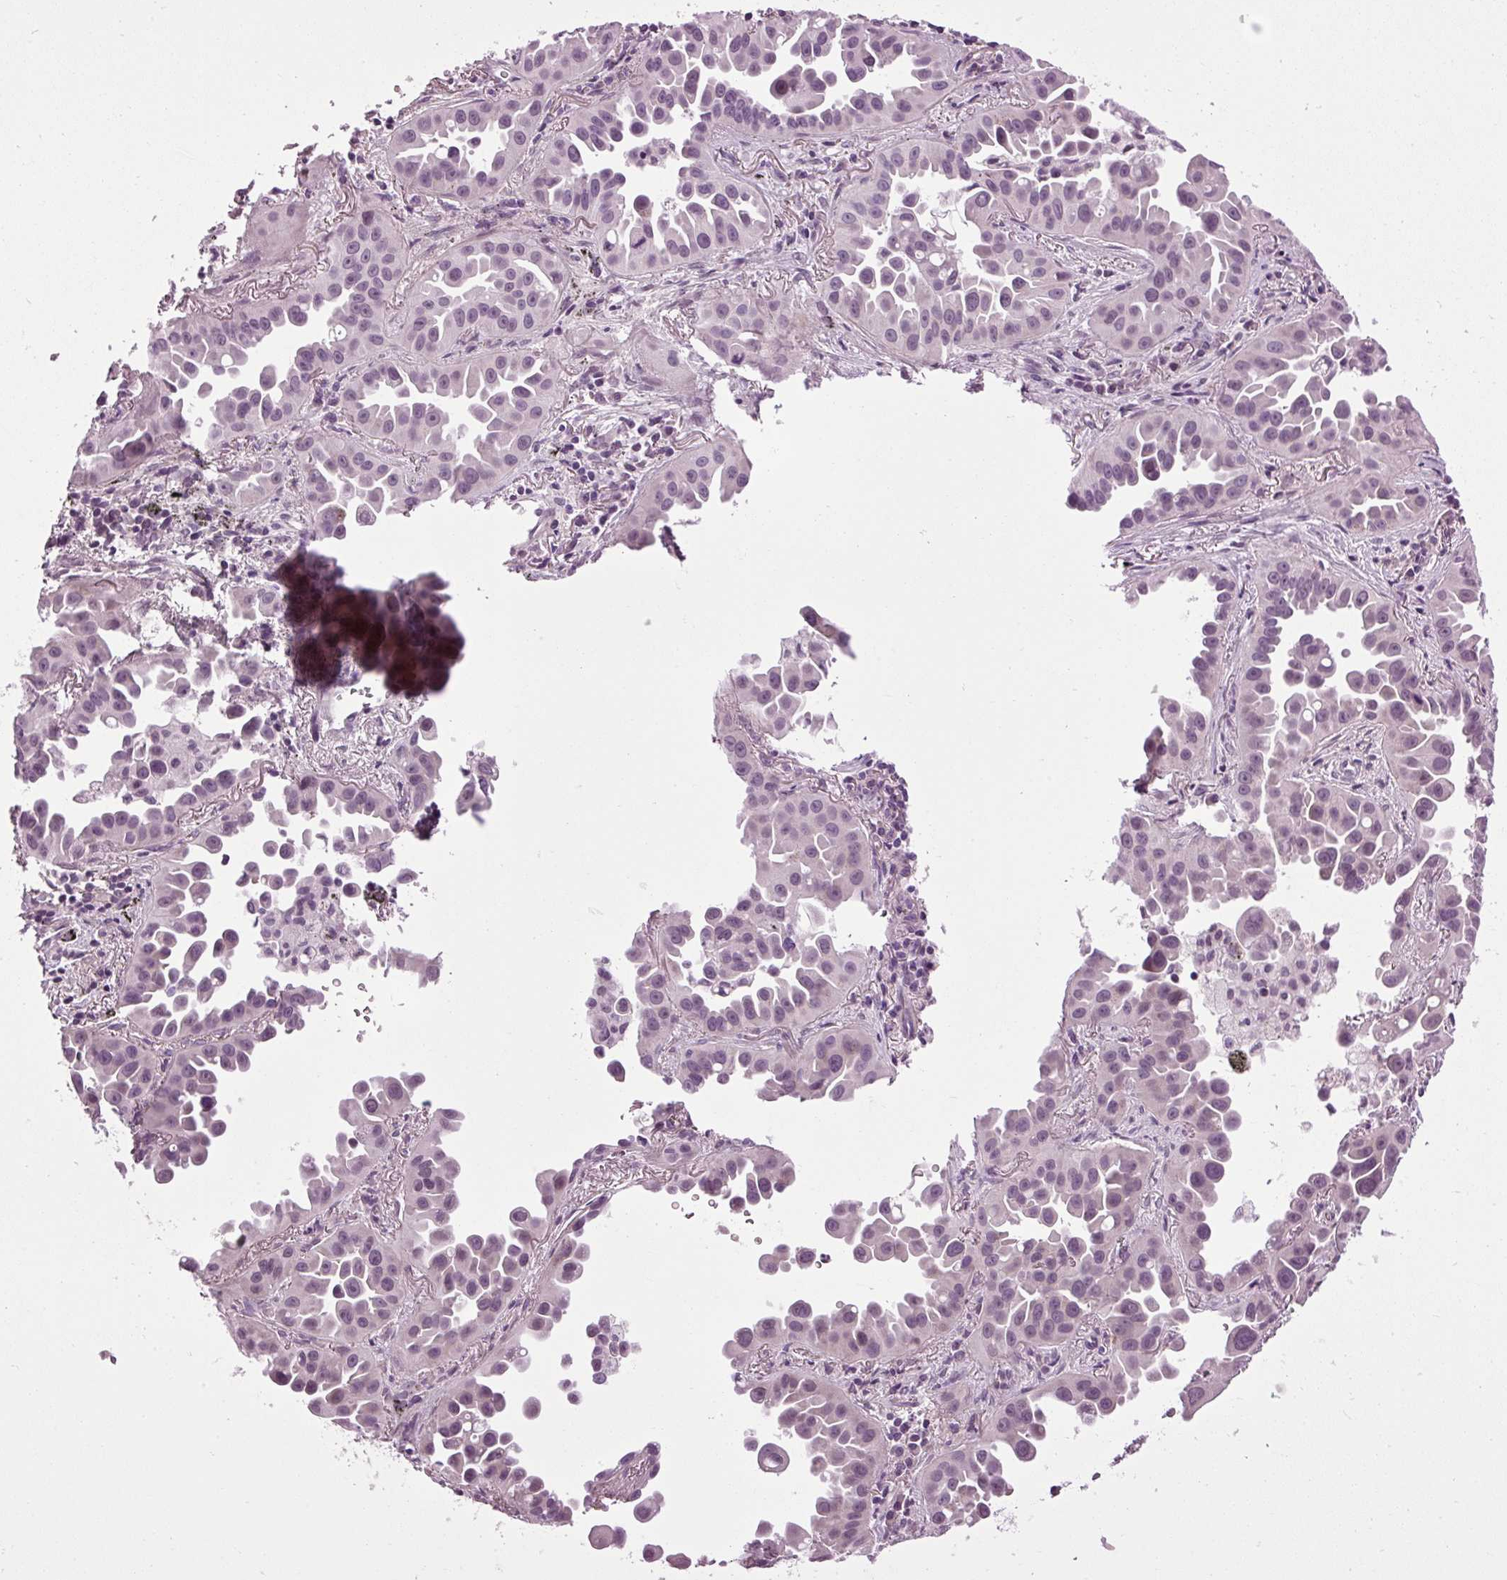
{"staining": {"intensity": "weak", "quantity": "25%-75%", "location": "nuclear"}, "tissue": "lung cancer", "cell_type": "Tumor cells", "image_type": "cancer", "snomed": [{"axis": "morphology", "description": "Adenocarcinoma, NOS"}, {"axis": "topography", "description": "Lung"}], "caption": "Brown immunohistochemical staining in human lung cancer (adenocarcinoma) reveals weak nuclear staining in approximately 25%-75% of tumor cells.", "gene": "A1CF", "patient": {"sex": "male", "age": 68}}